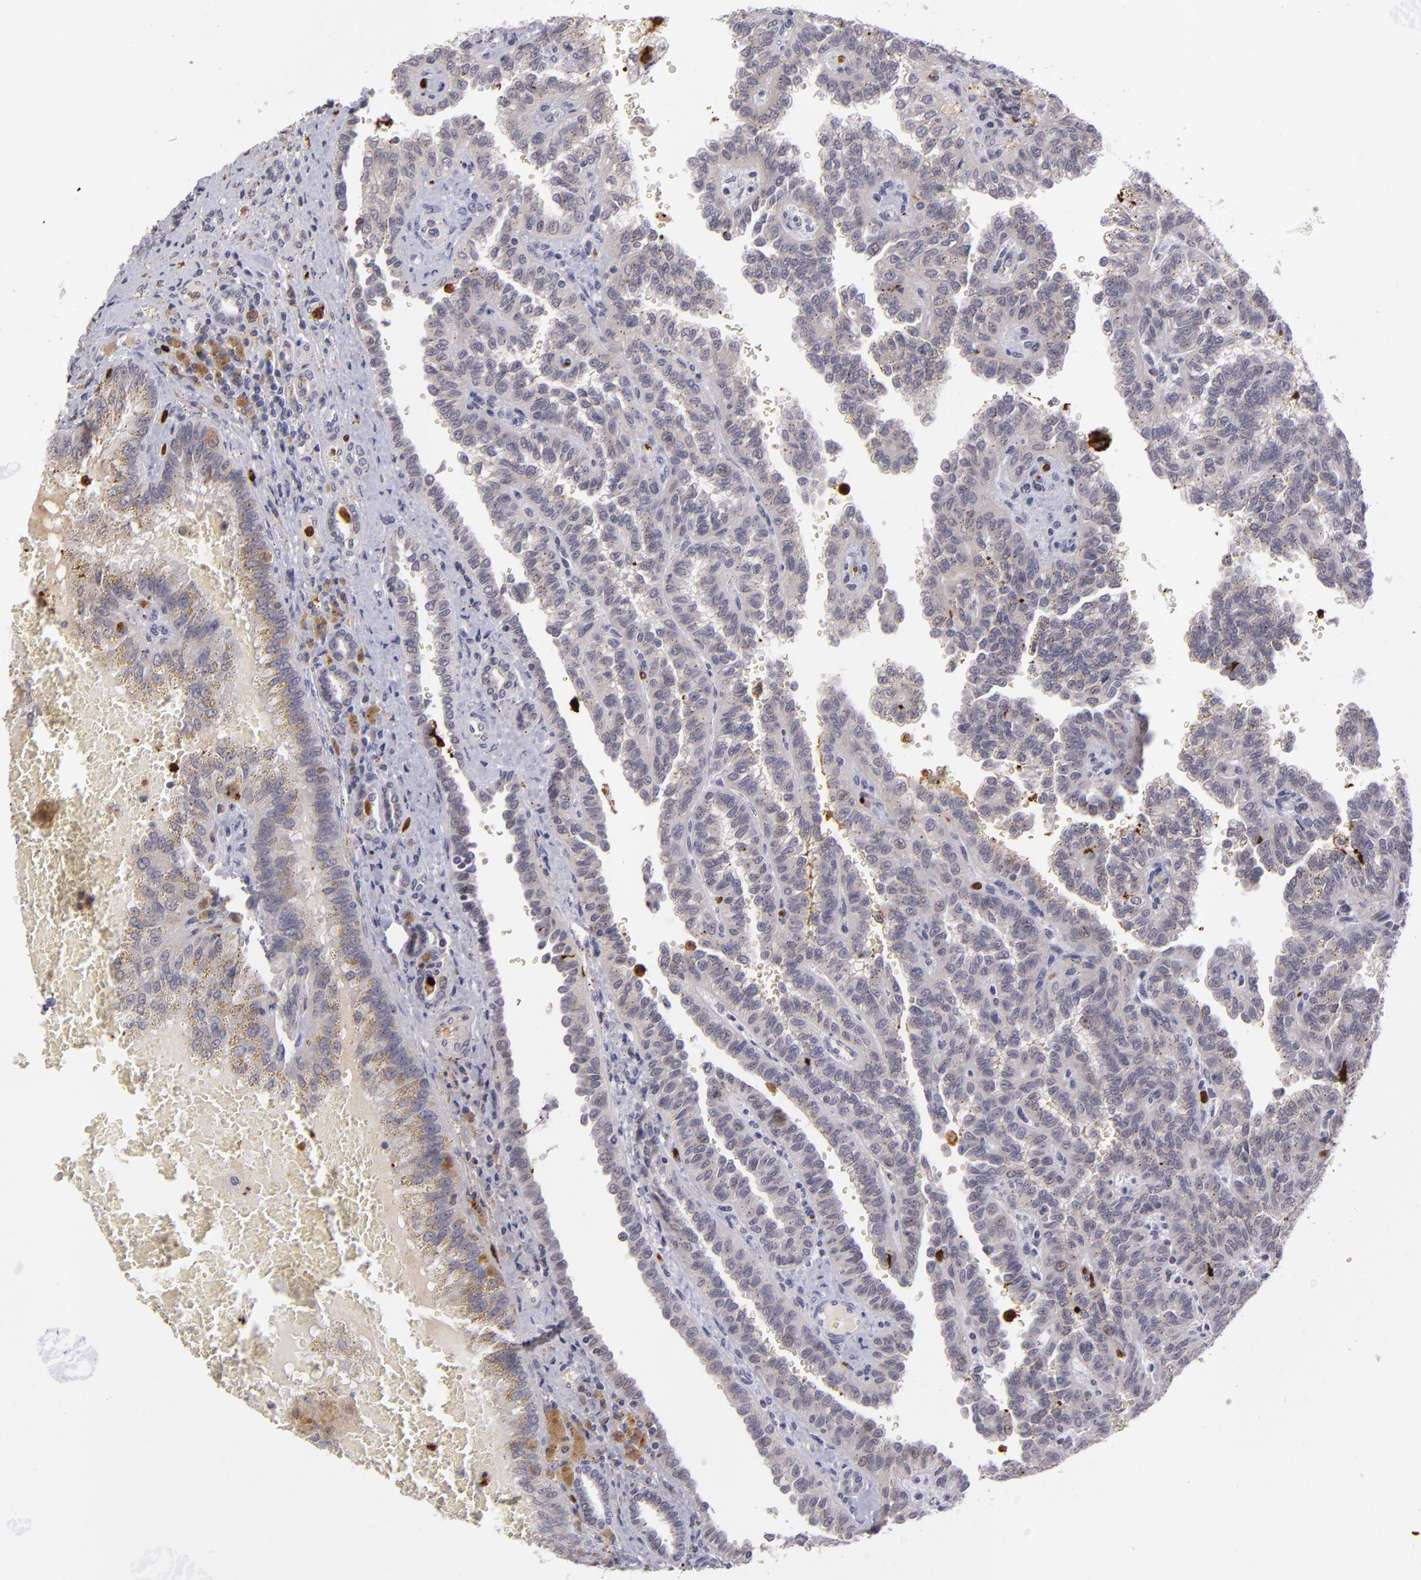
{"staining": {"intensity": "negative", "quantity": "none", "location": "none"}, "tissue": "renal cancer", "cell_type": "Tumor cells", "image_type": "cancer", "snomed": [{"axis": "morphology", "description": "Inflammation, NOS"}, {"axis": "morphology", "description": "Adenocarcinoma, NOS"}, {"axis": "topography", "description": "Kidney"}], "caption": "Protein analysis of renal adenocarcinoma exhibits no significant positivity in tumor cells.", "gene": "RXRG", "patient": {"sex": "male", "age": 68}}